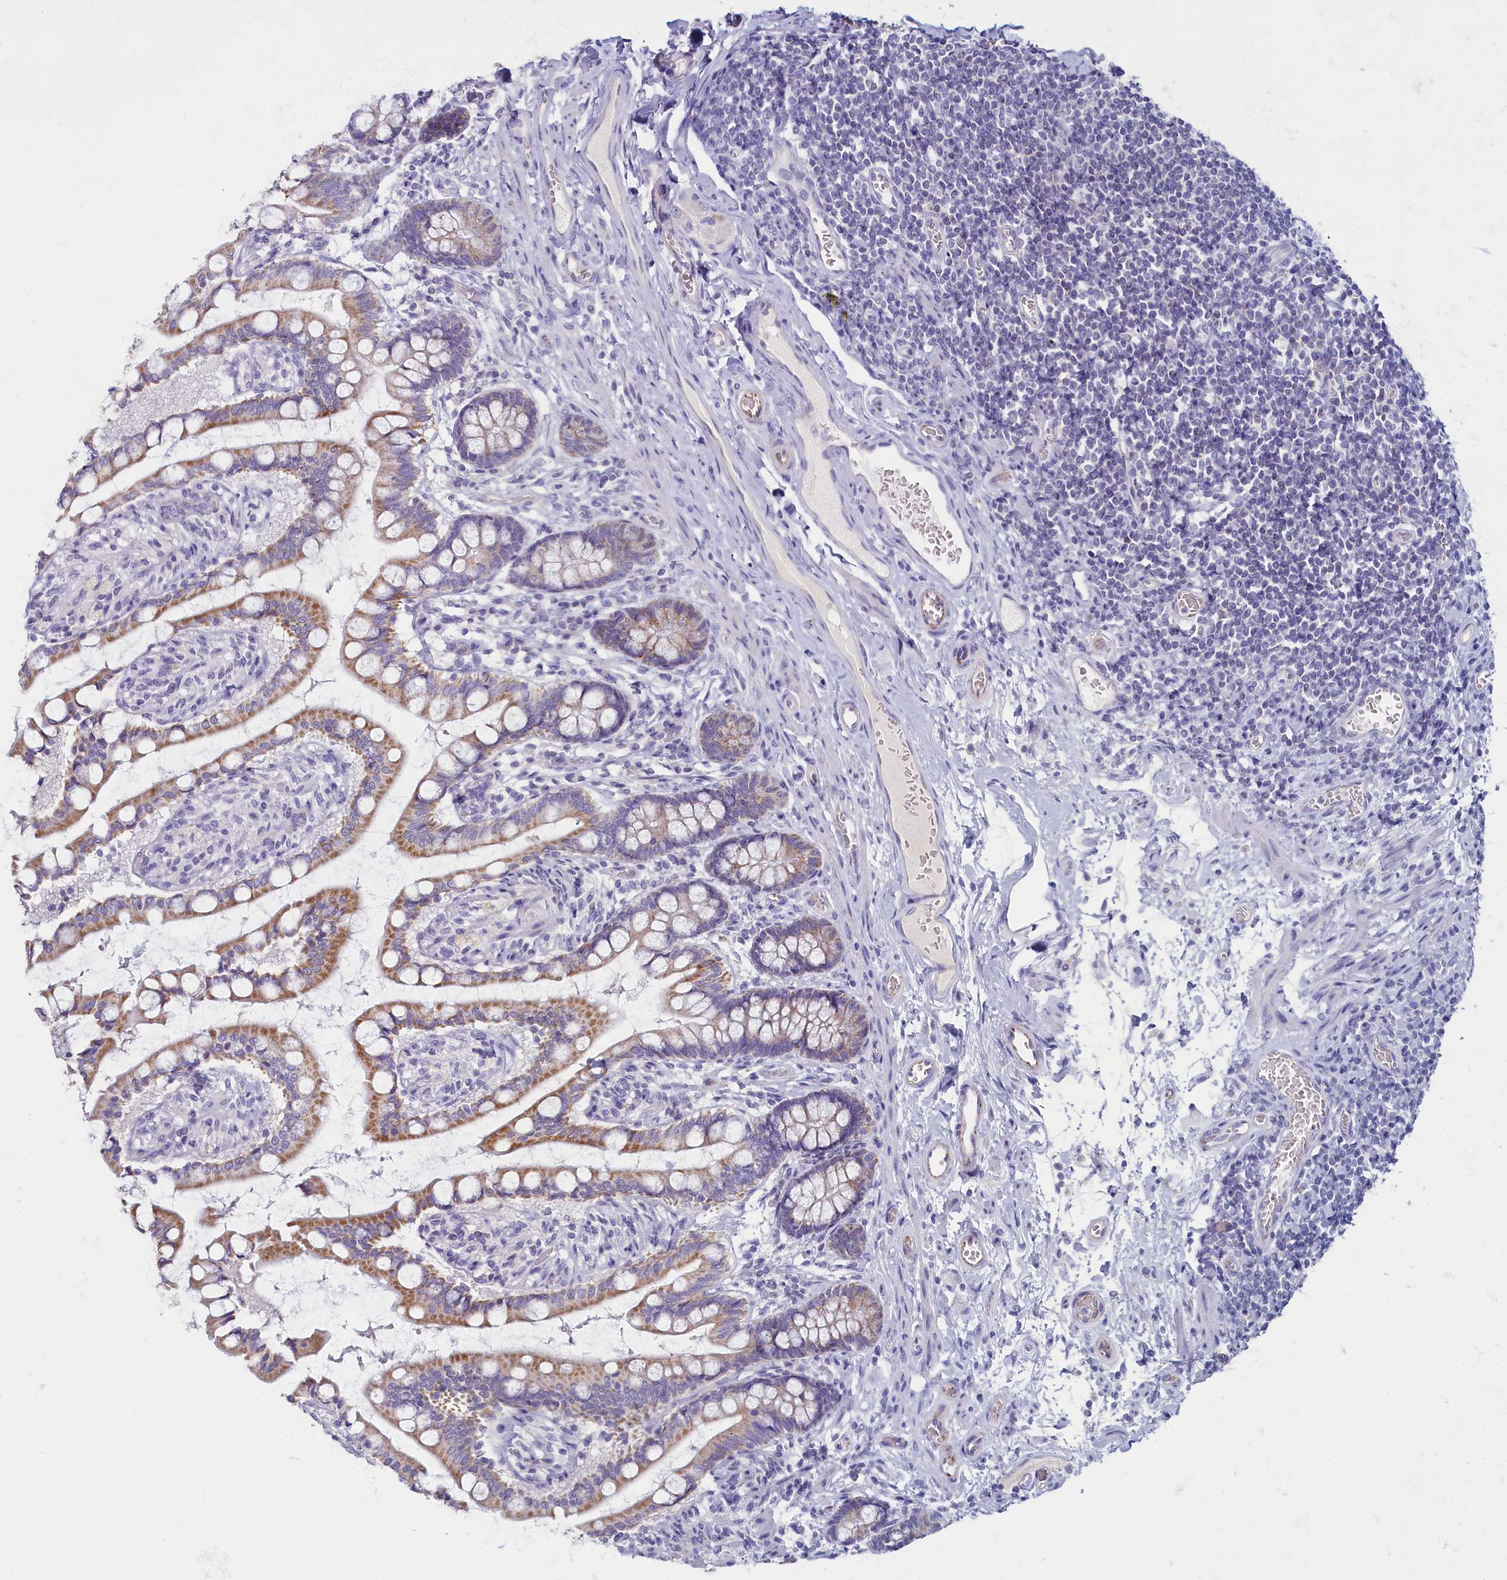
{"staining": {"intensity": "moderate", "quantity": ">75%", "location": "cytoplasmic/membranous"}, "tissue": "small intestine", "cell_type": "Glandular cells", "image_type": "normal", "snomed": [{"axis": "morphology", "description": "Normal tissue, NOS"}, {"axis": "topography", "description": "Small intestine"}], "caption": "Normal small intestine displays moderate cytoplasmic/membranous staining in about >75% of glandular cells, visualized by immunohistochemistry. (Stains: DAB in brown, nuclei in blue, Microscopy: brightfield microscopy at high magnification).", "gene": "OCIAD2", "patient": {"sex": "male", "age": 52}}